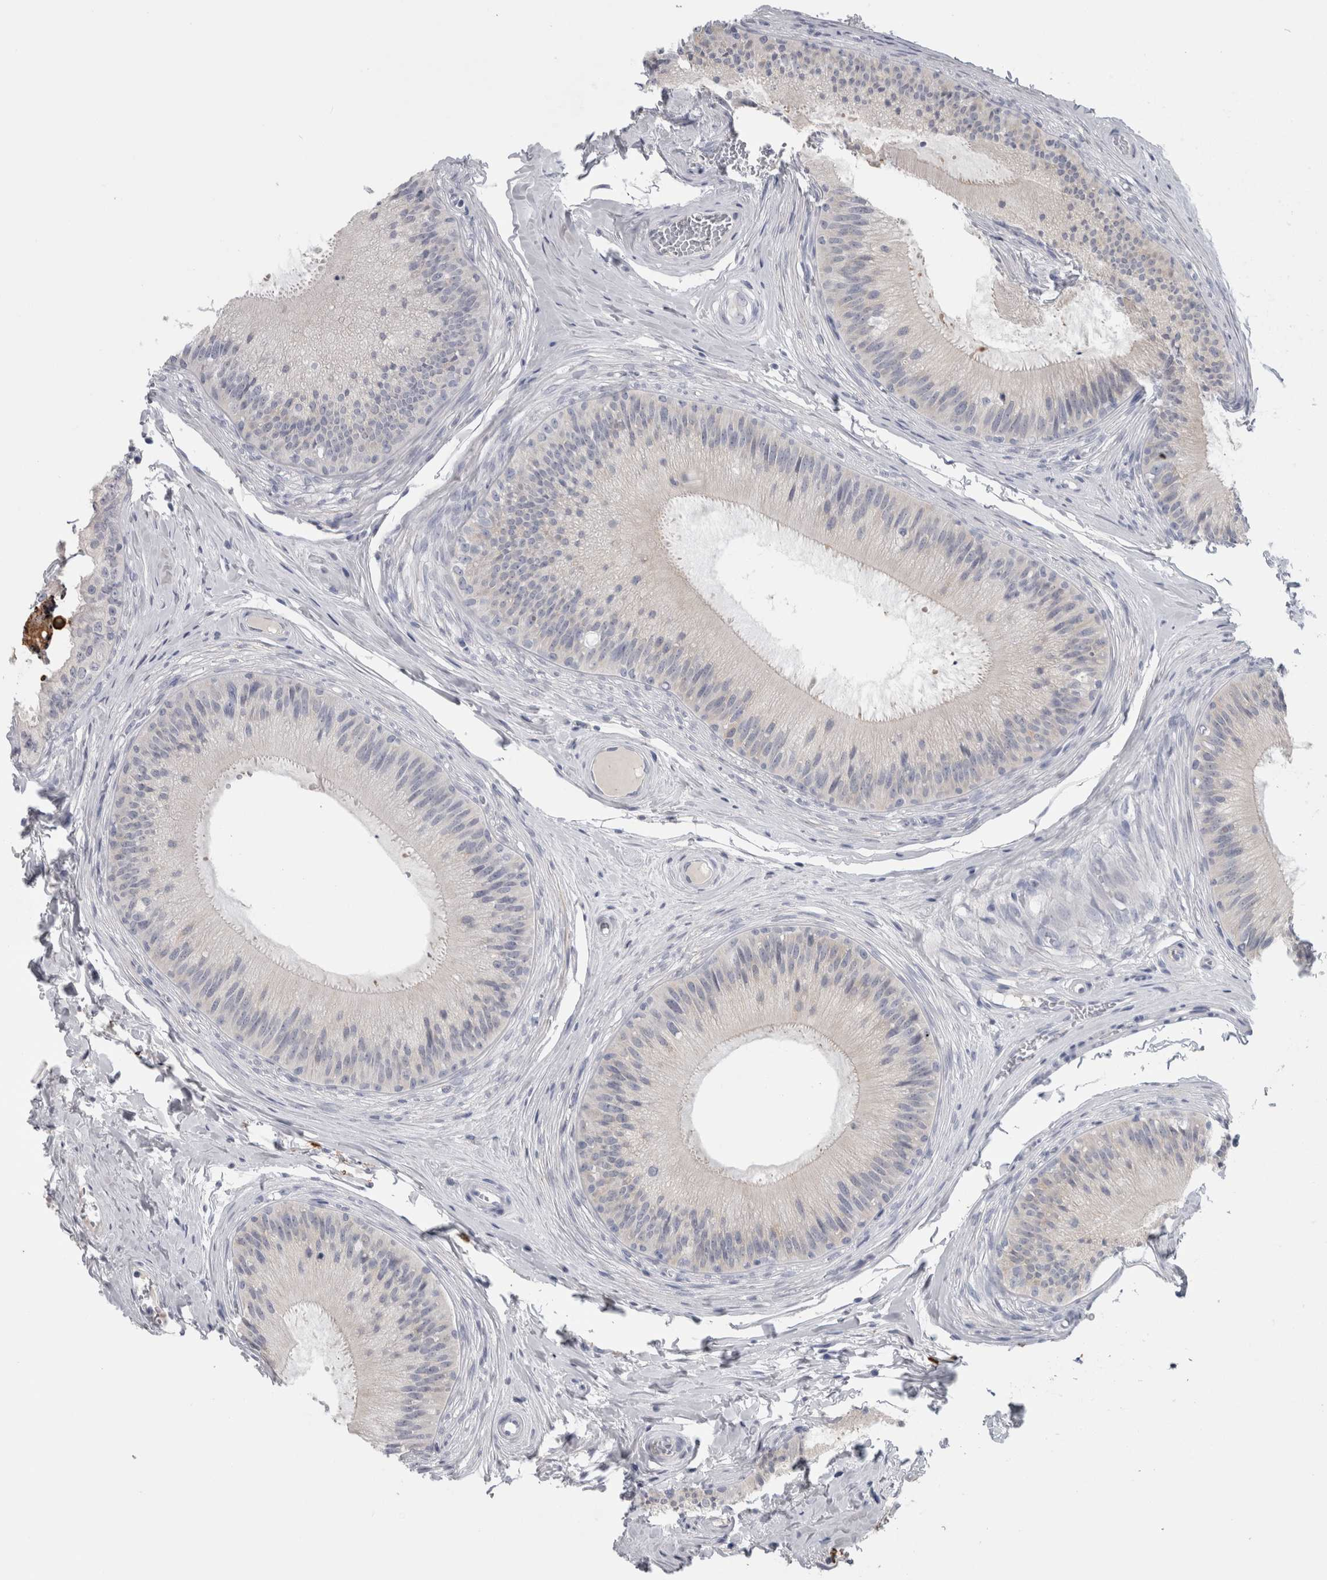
{"staining": {"intensity": "negative", "quantity": "none", "location": "none"}, "tissue": "epididymis", "cell_type": "Glandular cells", "image_type": "normal", "snomed": [{"axis": "morphology", "description": "Normal tissue, NOS"}, {"axis": "topography", "description": "Epididymis"}], "caption": "Immunohistochemistry photomicrograph of unremarkable human epididymis stained for a protein (brown), which displays no staining in glandular cells.", "gene": "ADAM2", "patient": {"sex": "male", "age": 31}}